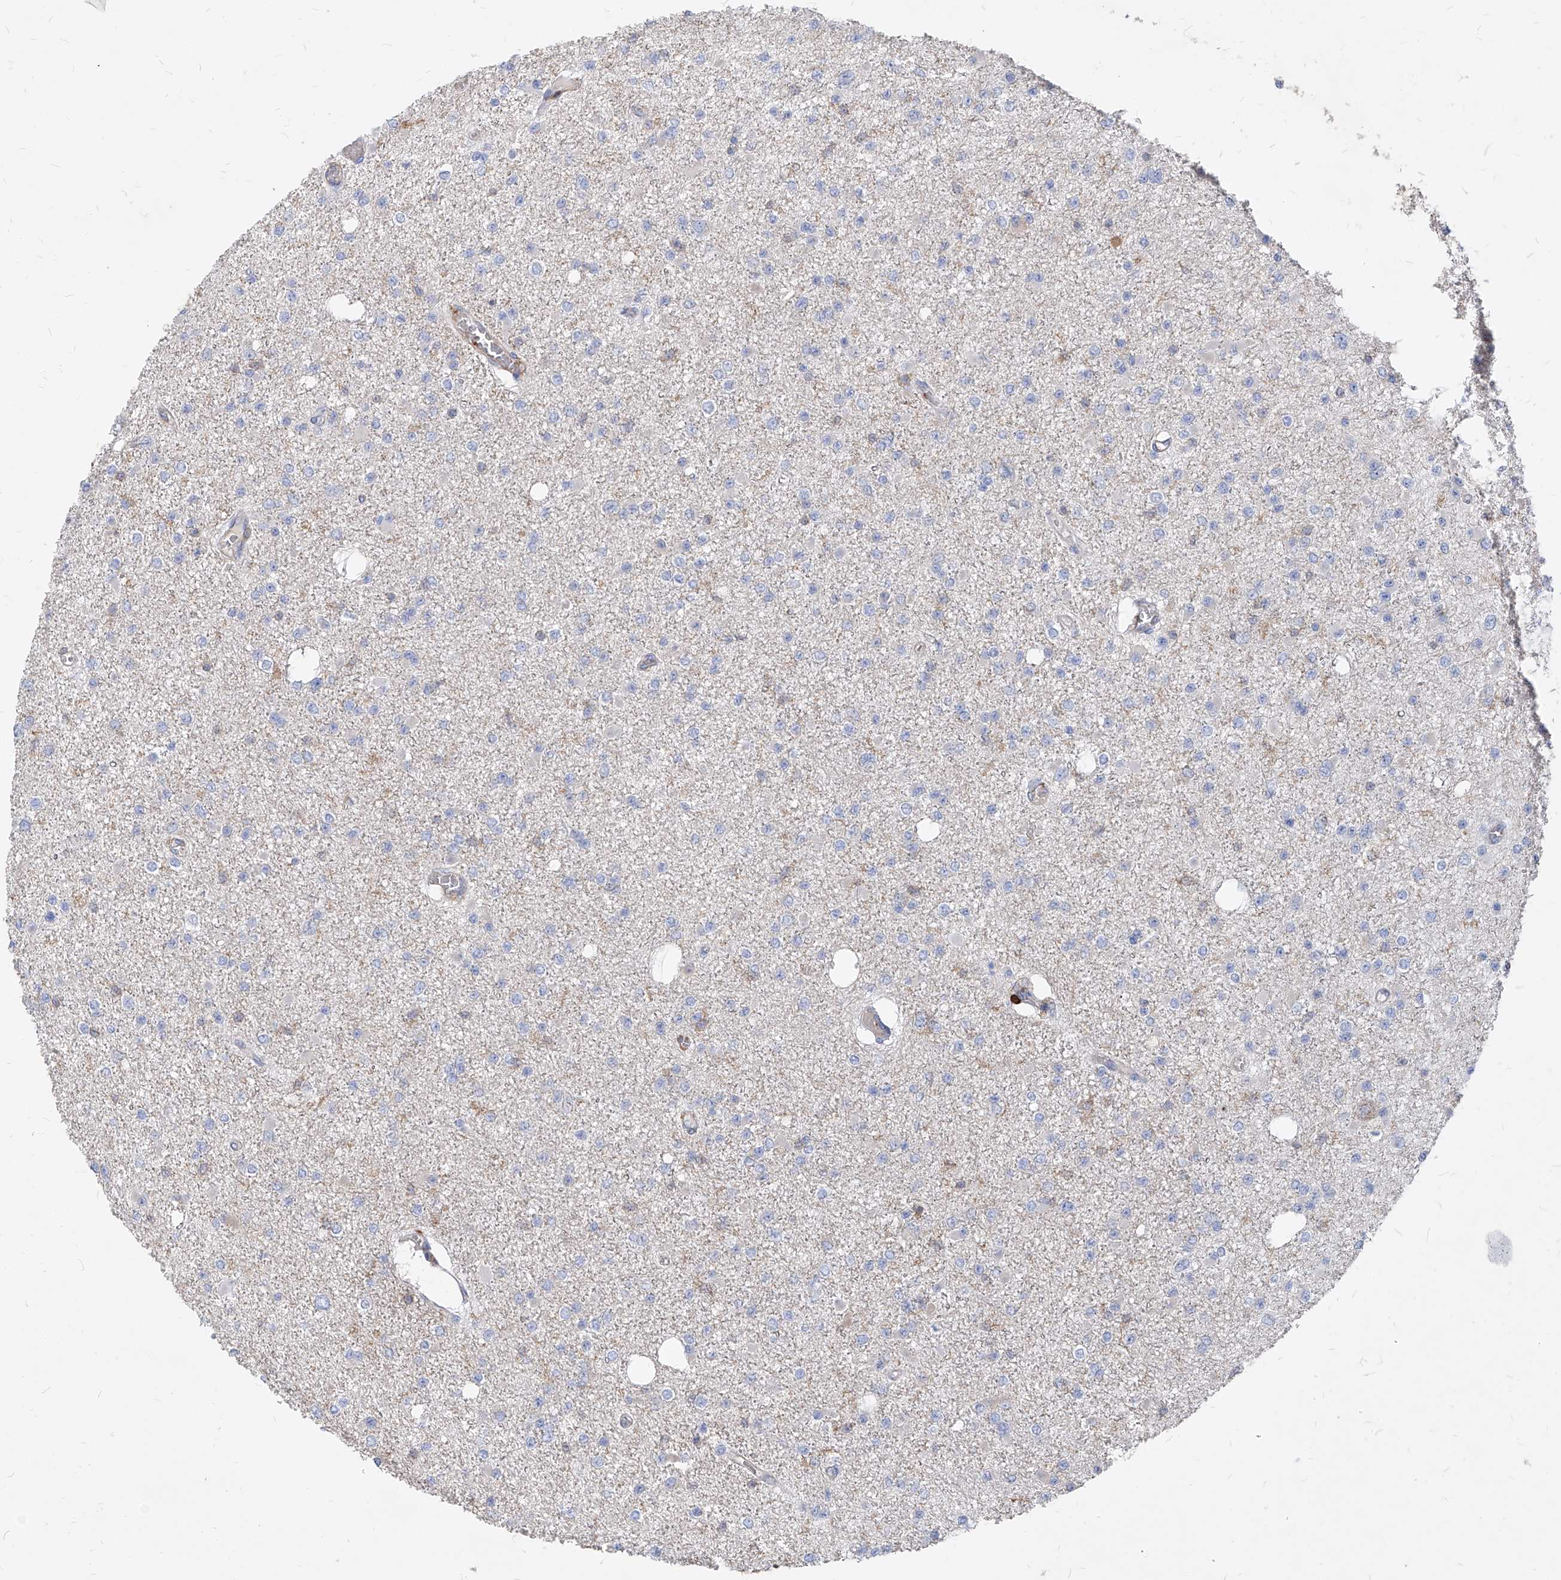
{"staining": {"intensity": "negative", "quantity": "none", "location": "none"}, "tissue": "glioma", "cell_type": "Tumor cells", "image_type": "cancer", "snomed": [{"axis": "morphology", "description": "Glioma, malignant, Low grade"}, {"axis": "topography", "description": "Brain"}], "caption": "Immunohistochemical staining of glioma demonstrates no significant positivity in tumor cells. (DAB (3,3'-diaminobenzidine) immunohistochemistry visualized using brightfield microscopy, high magnification).", "gene": "ABRACL", "patient": {"sex": "female", "age": 22}}